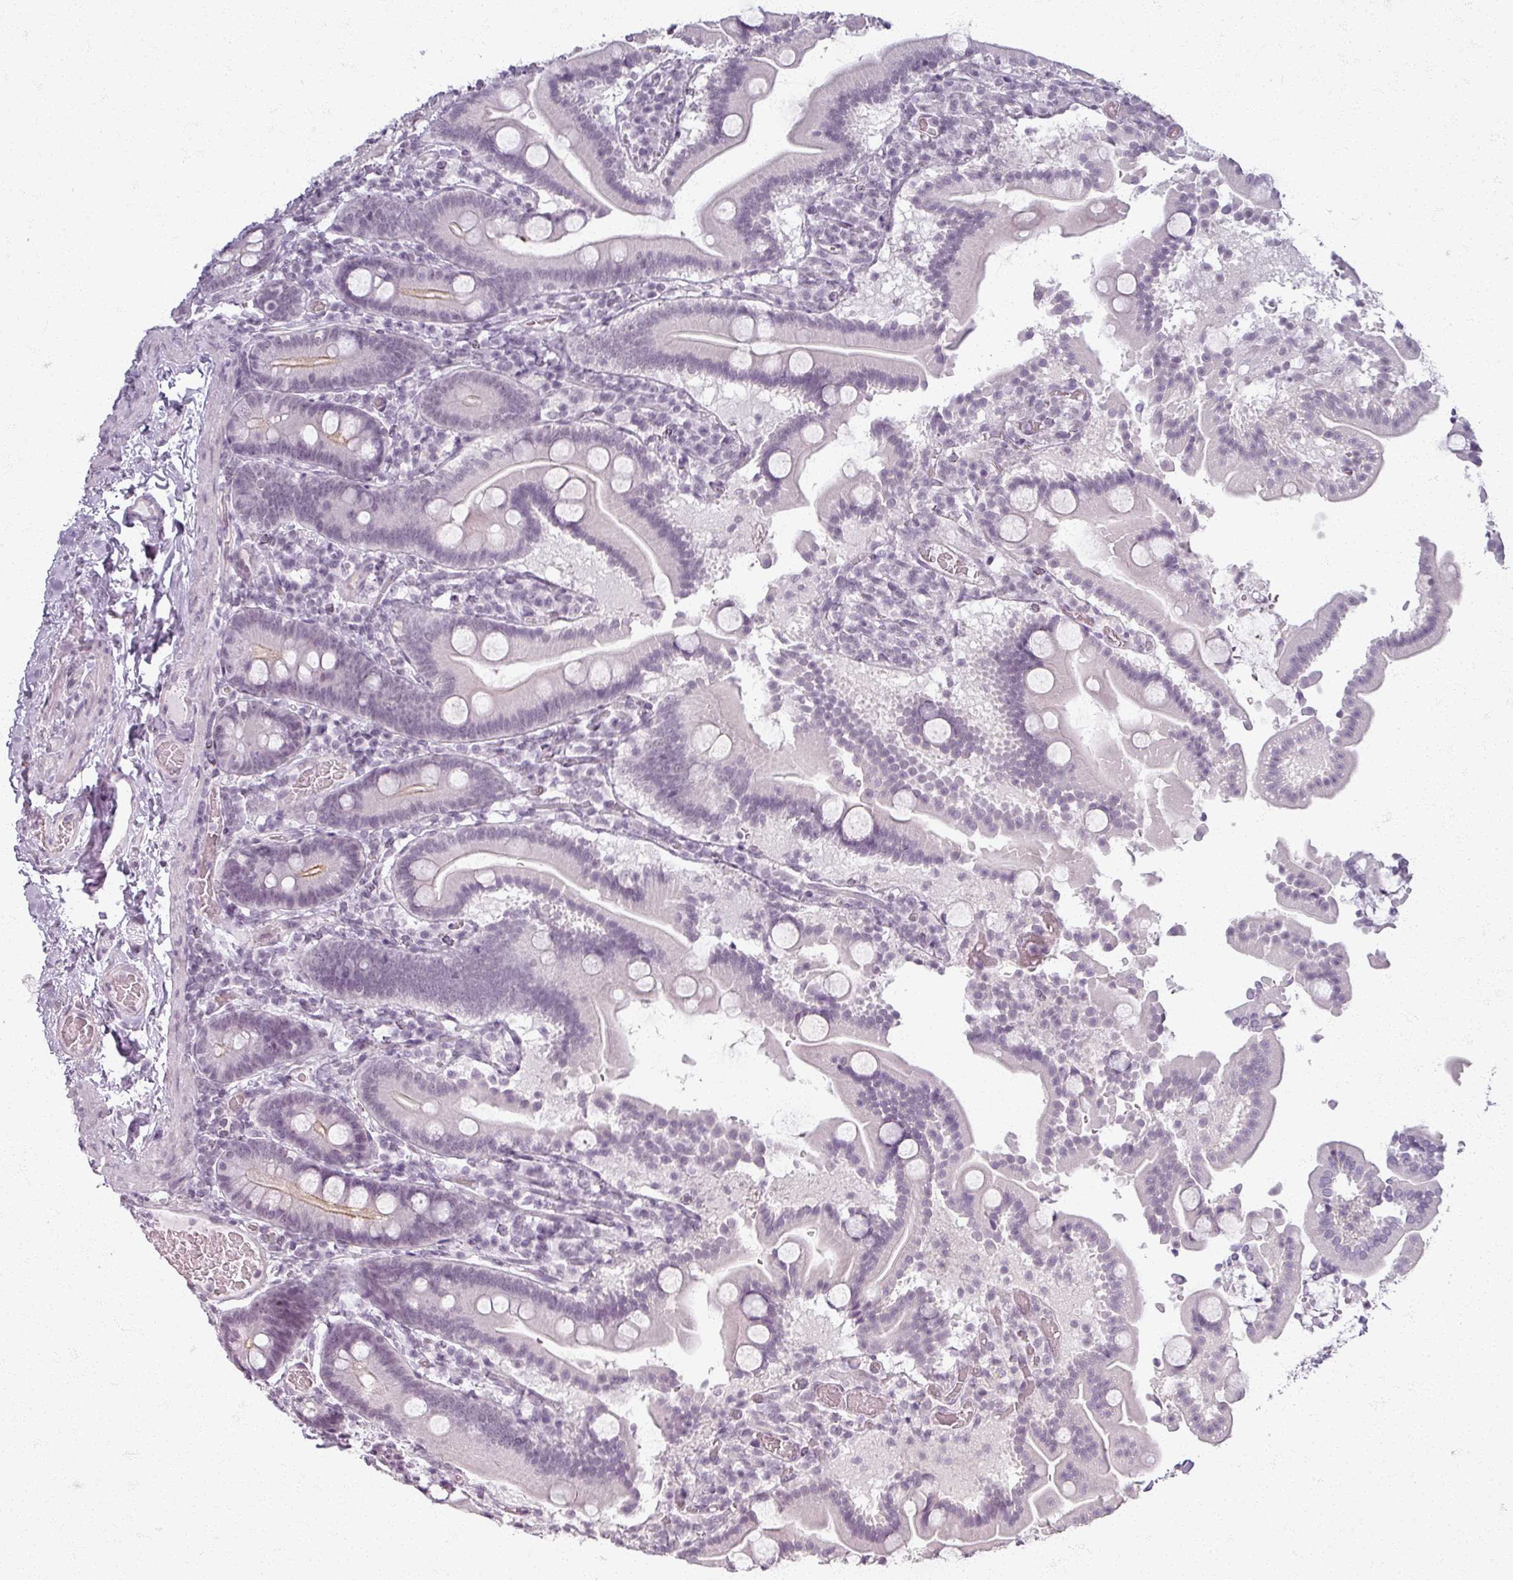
{"staining": {"intensity": "weak", "quantity": "<25%", "location": "cytoplasmic/membranous"}, "tissue": "duodenum", "cell_type": "Glandular cells", "image_type": "normal", "snomed": [{"axis": "morphology", "description": "Normal tissue, NOS"}, {"axis": "topography", "description": "Duodenum"}], "caption": "High magnification brightfield microscopy of benign duodenum stained with DAB (brown) and counterstained with hematoxylin (blue): glandular cells show no significant expression. (Immunohistochemistry, brightfield microscopy, high magnification).", "gene": "RFPL2", "patient": {"sex": "male", "age": 55}}